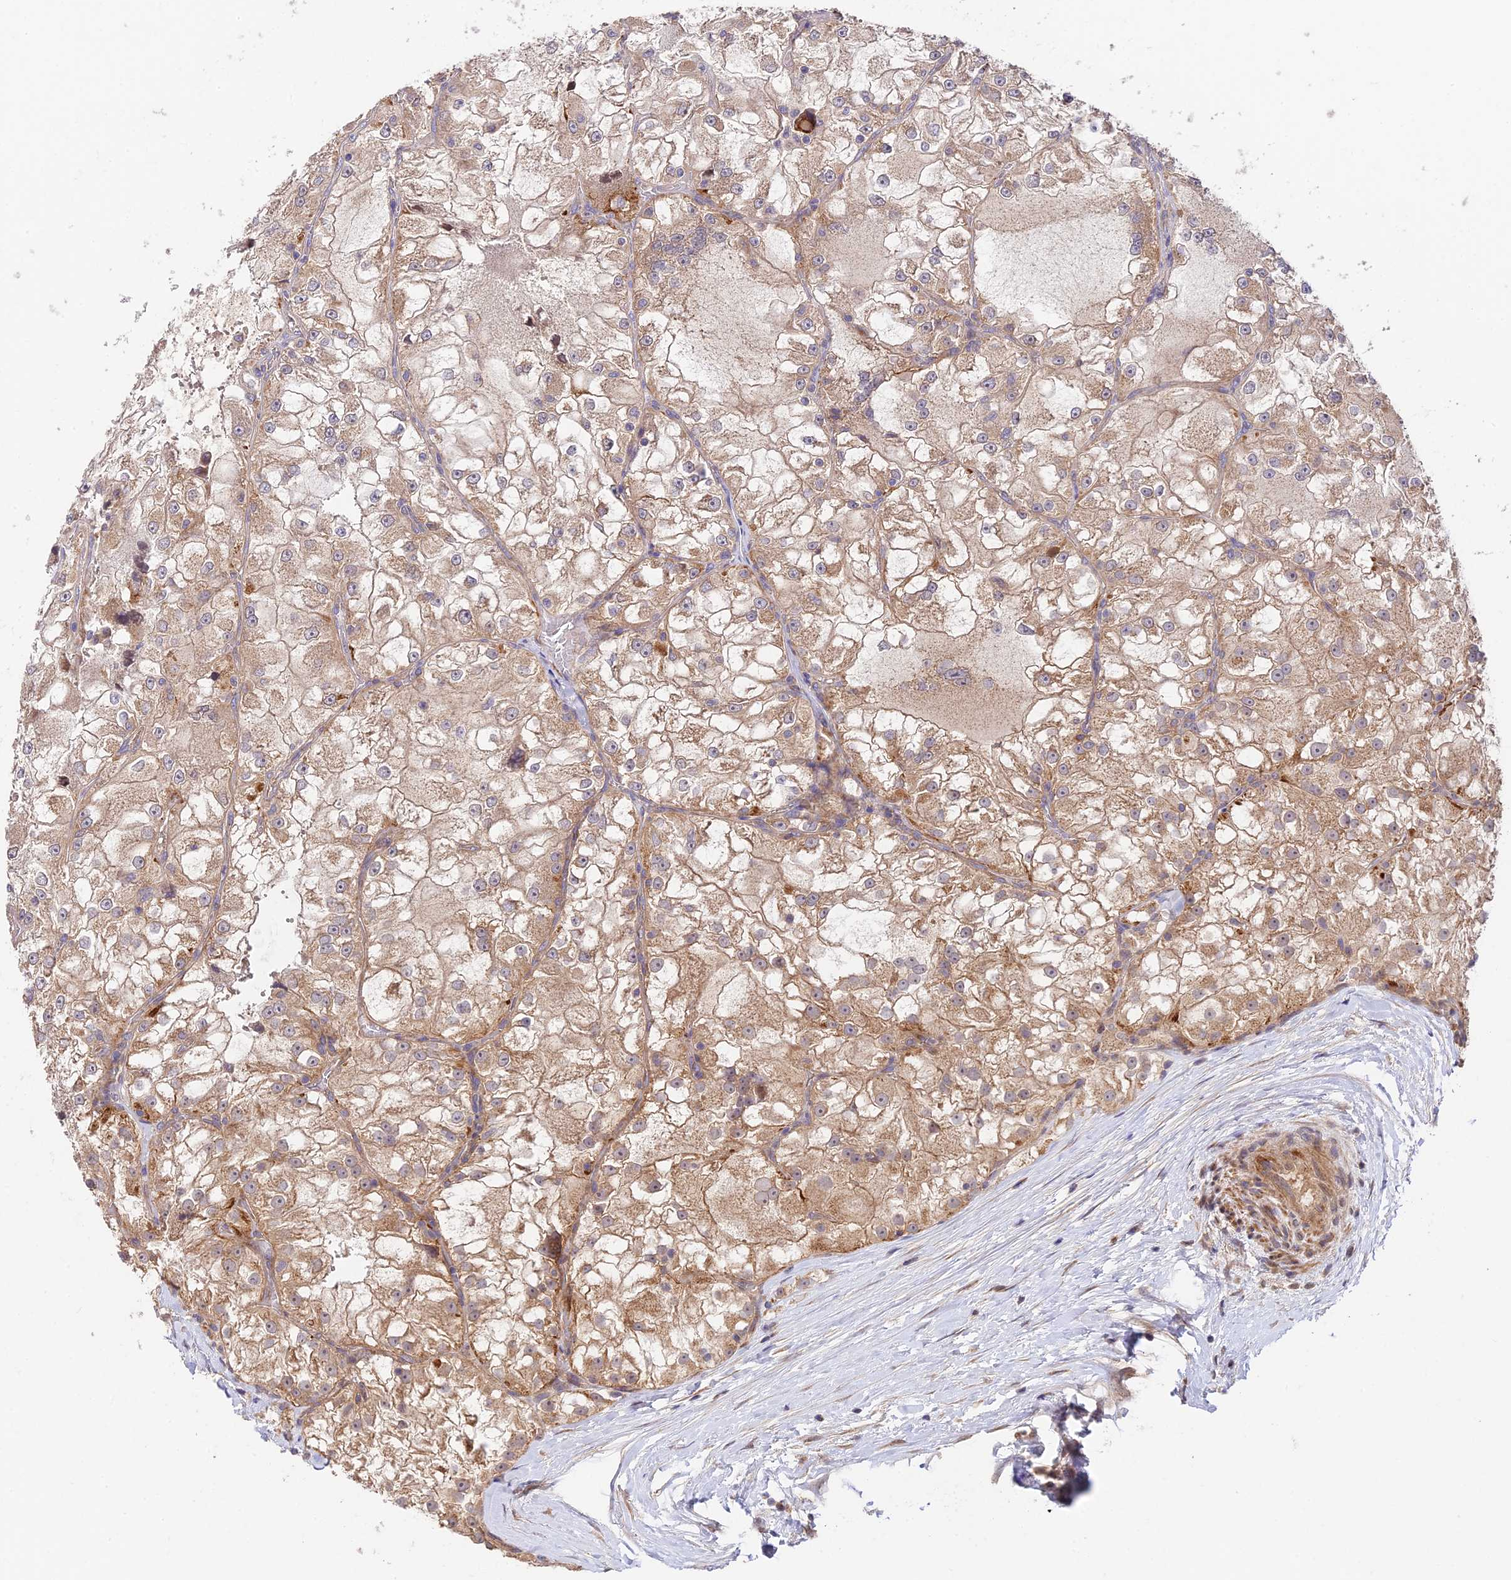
{"staining": {"intensity": "moderate", "quantity": "25%-75%", "location": "cytoplasmic/membranous"}, "tissue": "renal cancer", "cell_type": "Tumor cells", "image_type": "cancer", "snomed": [{"axis": "morphology", "description": "Adenocarcinoma, NOS"}, {"axis": "topography", "description": "Kidney"}], "caption": "Moderate cytoplasmic/membranous expression is identified in about 25%-75% of tumor cells in adenocarcinoma (renal). The protein of interest is stained brown, and the nuclei are stained in blue (DAB (3,3'-diaminobenzidine) IHC with brightfield microscopy, high magnification).", "gene": "C3orf20", "patient": {"sex": "female", "age": 72}}